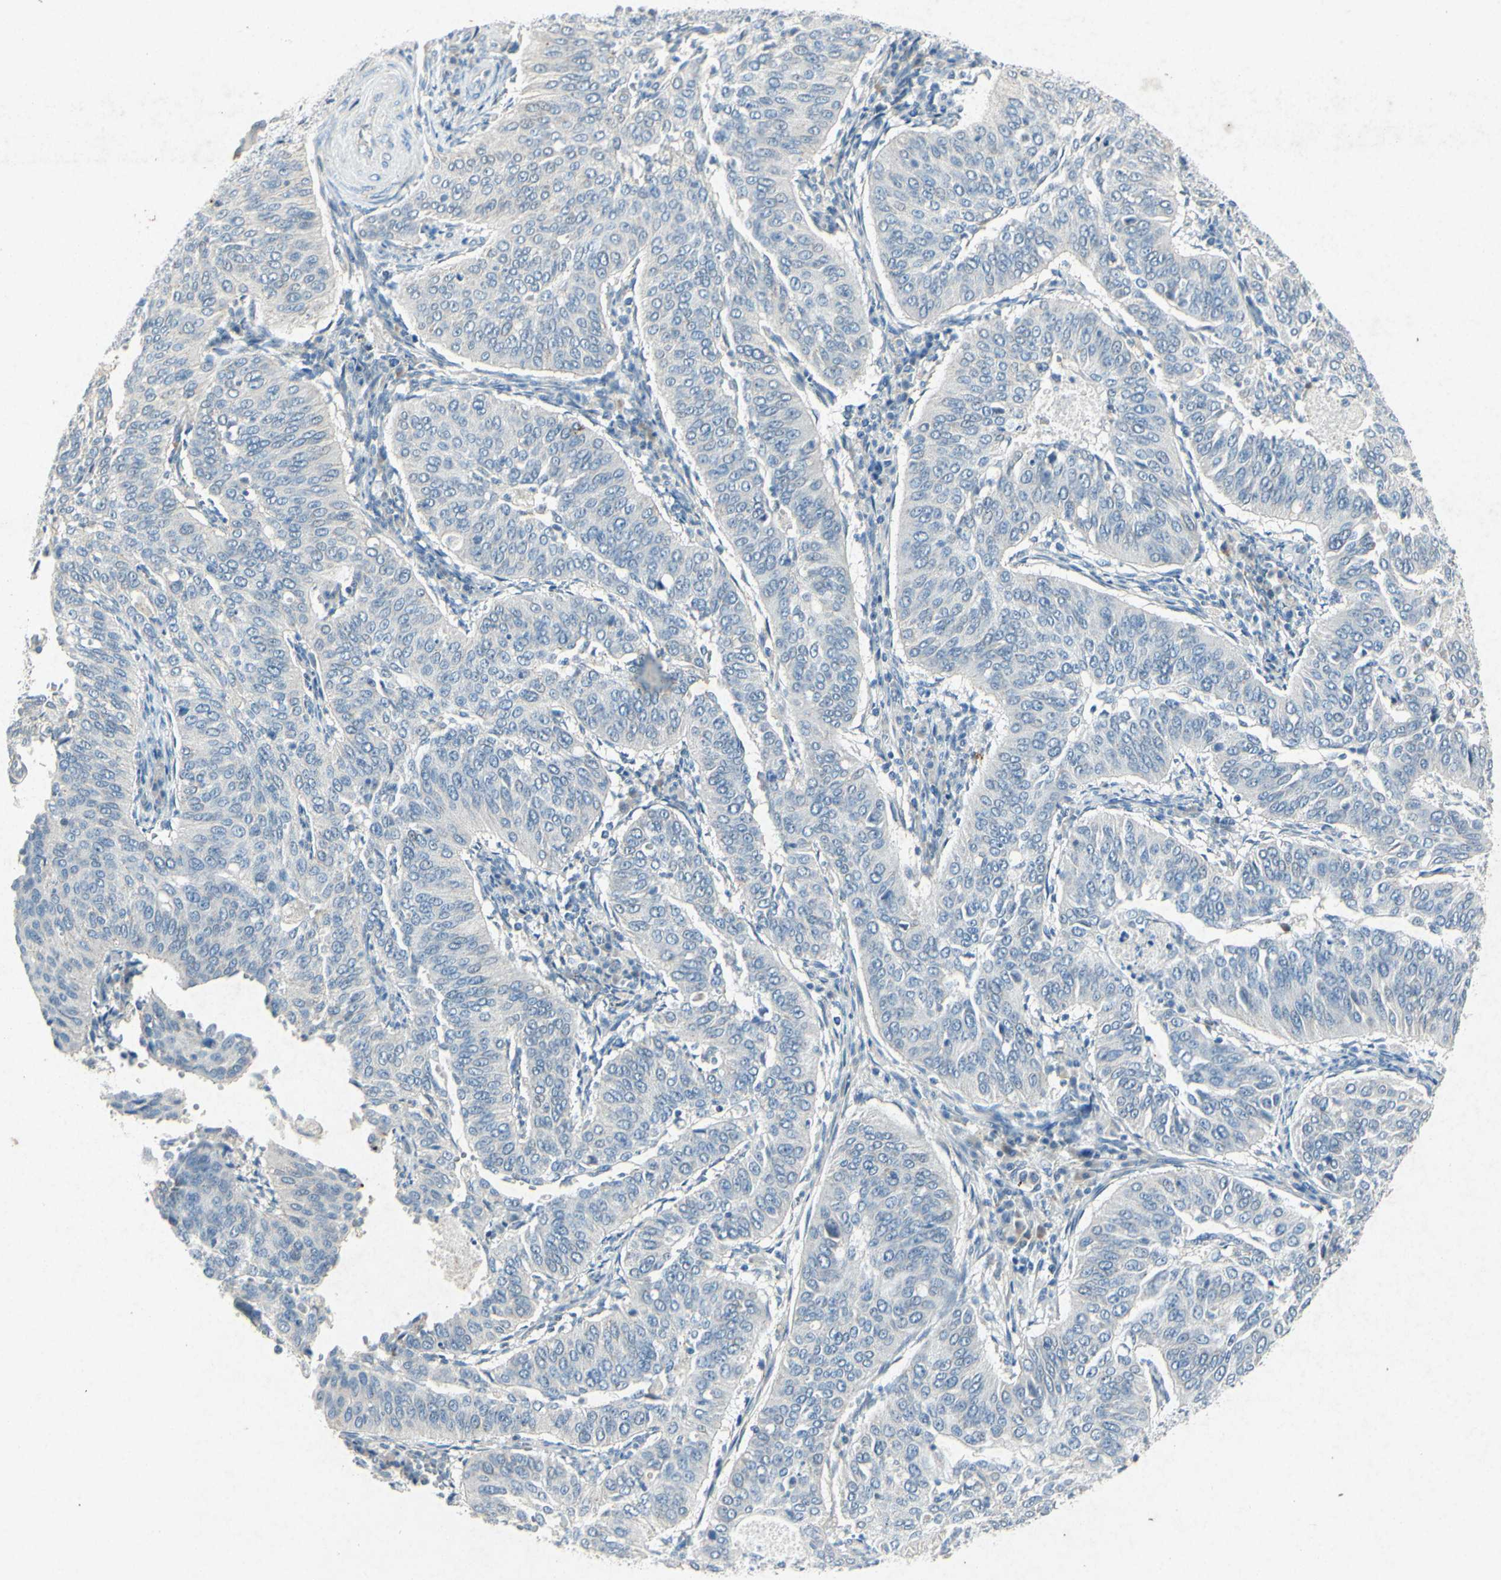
{"staining": {"intensity": "negative", "quantity": "none", "location": "none"}, "tissue": "cervical cancer", "cell_type": "Tumor cells", "image_type": "cancer", "snomed": [{"axis": "morphology", "description": "Normal tissue, NOS"}, {"axis": "morphology", "description": "Squamous cell carcinoma, NOS"}, {"axis": "topography", "description": "Cervix"}], "caption": "The IHC histopathology image has no significant staining in tumor cells of squamous cell carcinoma (cervical) tissue. The staining was performed using DAB to visualize the protein expression in brown, while the nuclei were stained in blue with hematoxylin (Magnification: 20x).", "gene": "SNAP91", "patient": {"sex": "female", "age": 39}}